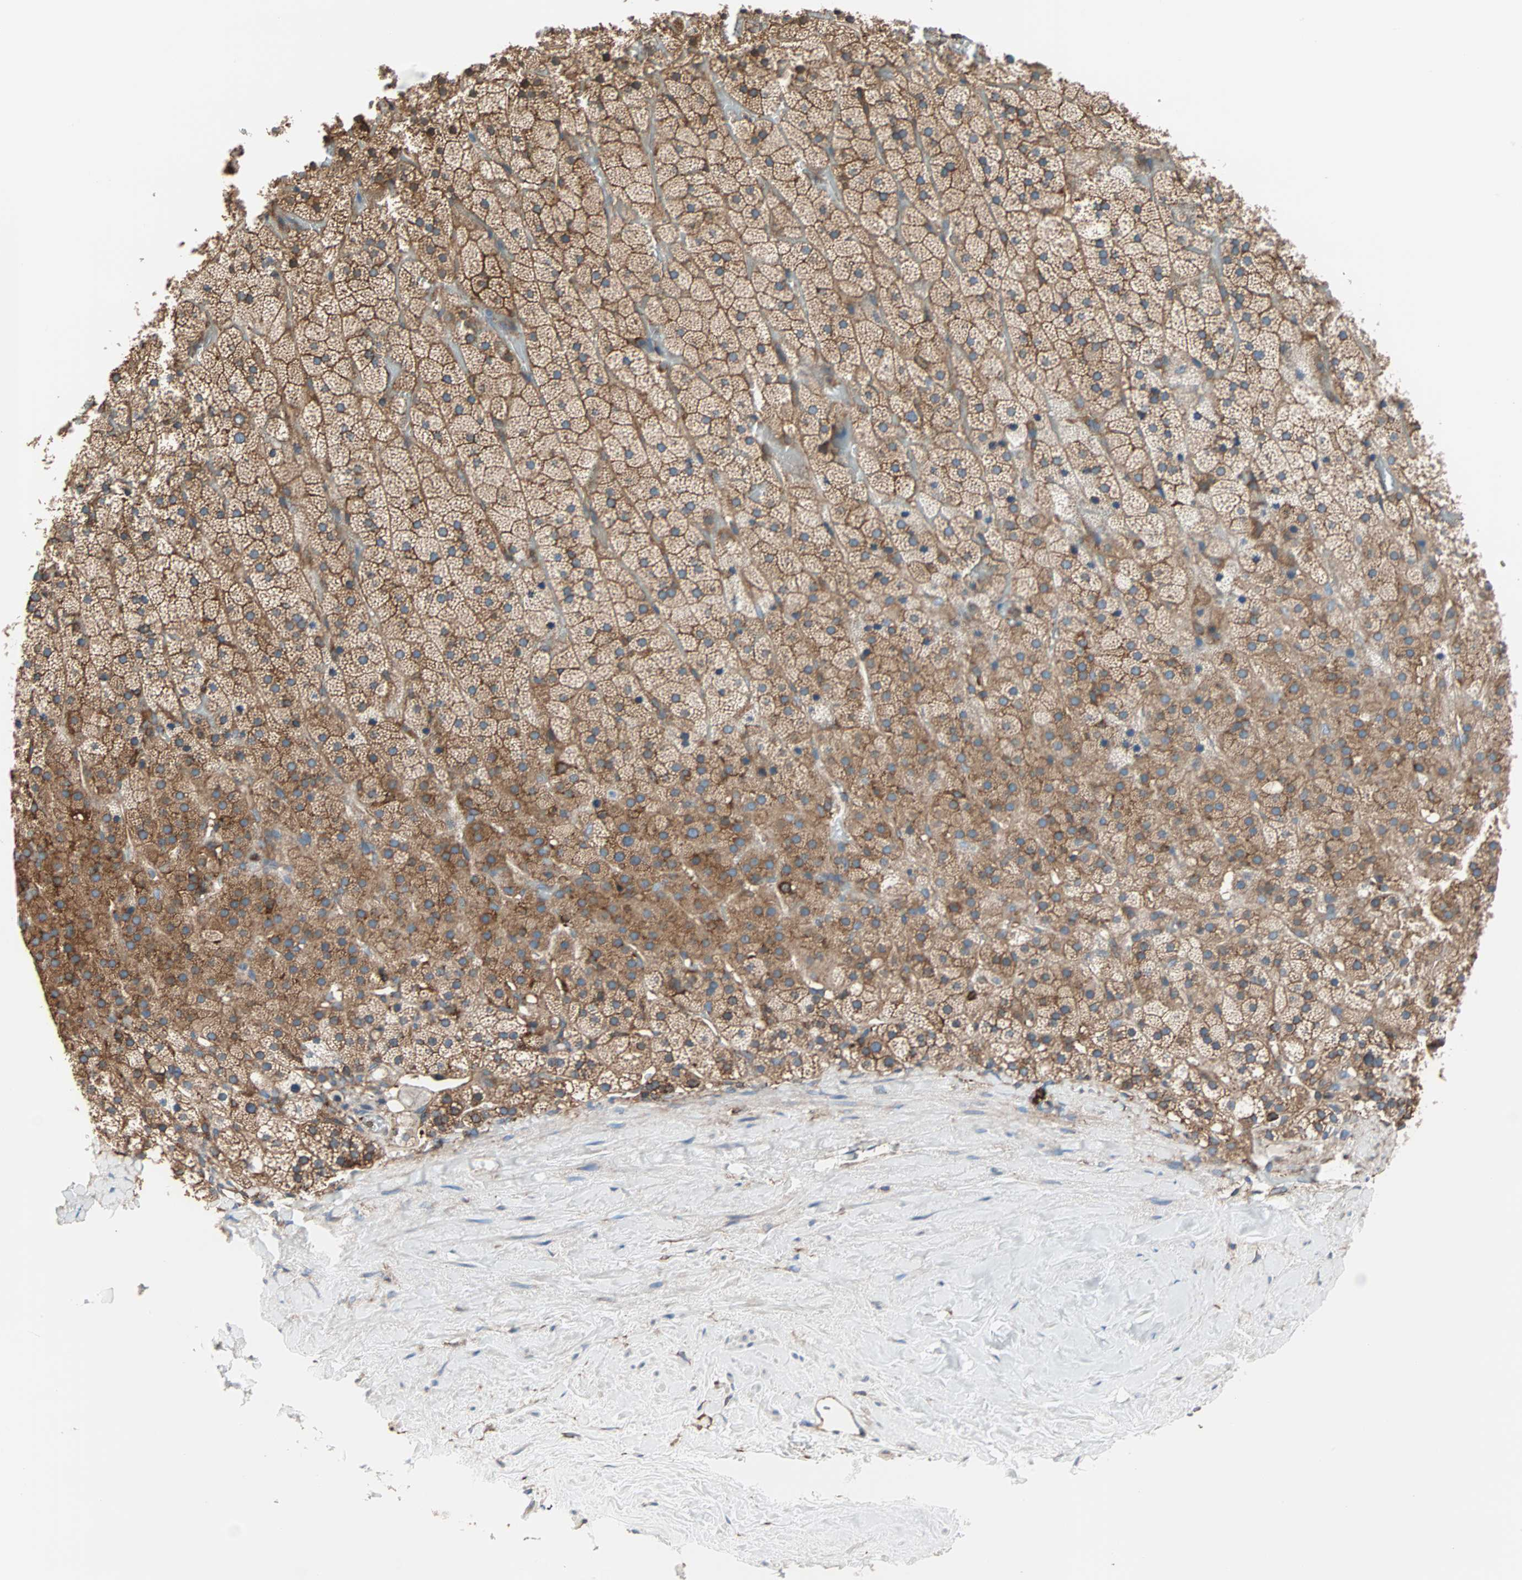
{"staining": {"intensity": "weak", "quantity": "25%-75%", "location": "cytoplasmic/membranous,nuclear"}, "tissue": "adrenal gland", "cell_type": "Glandular cells", "image_type": "normal", "snomed": [{"axis": "morphology", "description": "Normal tissue, NOS"}, {"axis": "topography", "description": "Adrenal gland"}], "caption": "Unremarkable adrenal gland exhibits weak cytoplasmic/membranous,nuclear staining in about 25%-75% of glandular cells, visualized by immunohistochemistry.", "gene": "EEF2", "patient": {"sex": "male", "age": 35}}